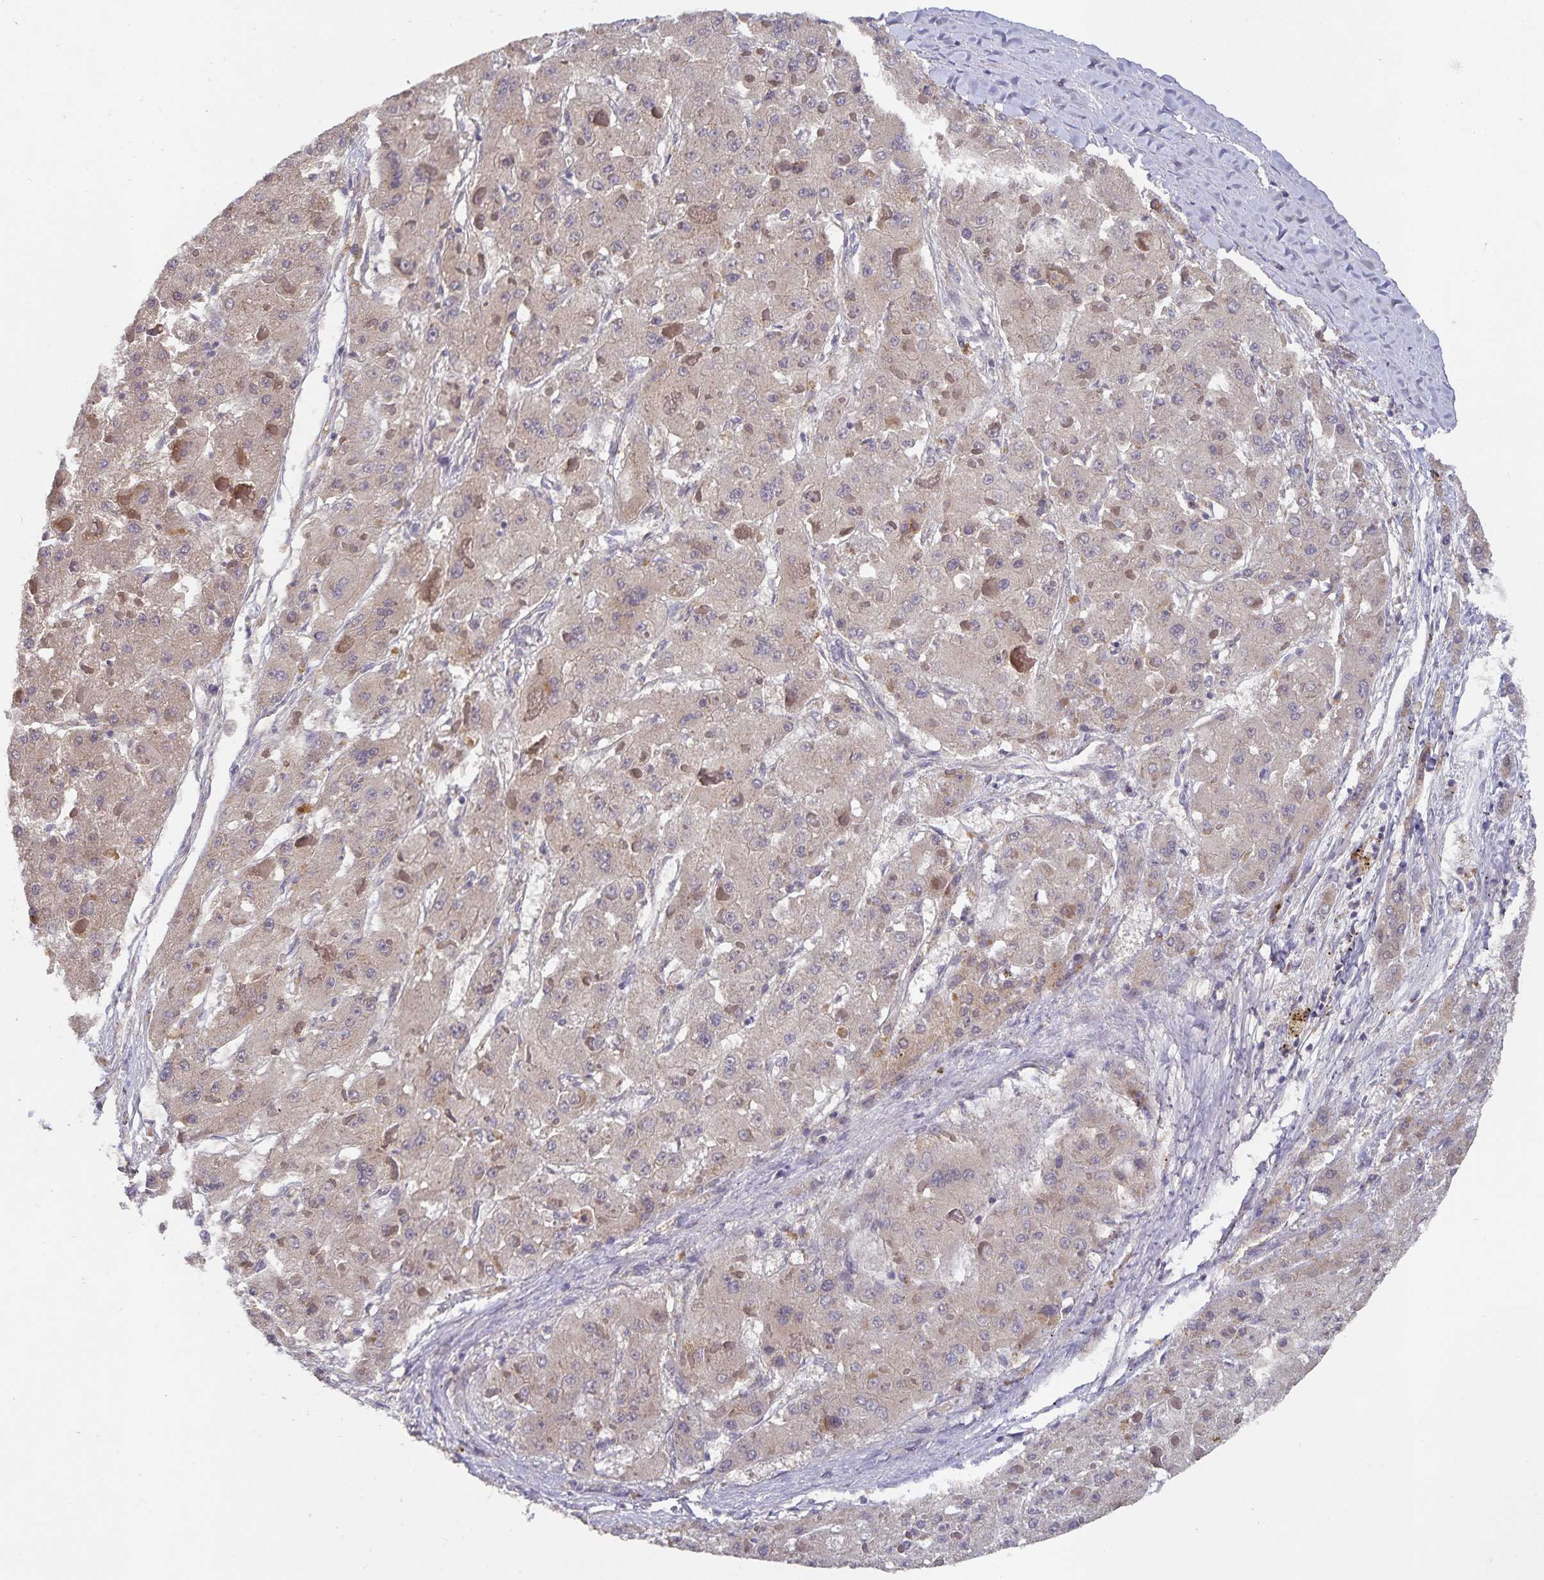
{"staining": {"intensity": "negative", "quantity": "none", "location": "none"}, "tissue": "liver cancer", "cell_type": "Tumor cells", "image_type": "cancer", "snomed": [{"axis": "morphology", "description": "Carcinoma, Hepatocellular, NOS"}, {"axis": "topography", "description": "Liver"}], "caption": "The image demonstrates no staining of tumor cells in hepatocellular carcinoma (liver).", "gene": "HEPN1", "patient": {"sex": "female", "age": 73}}